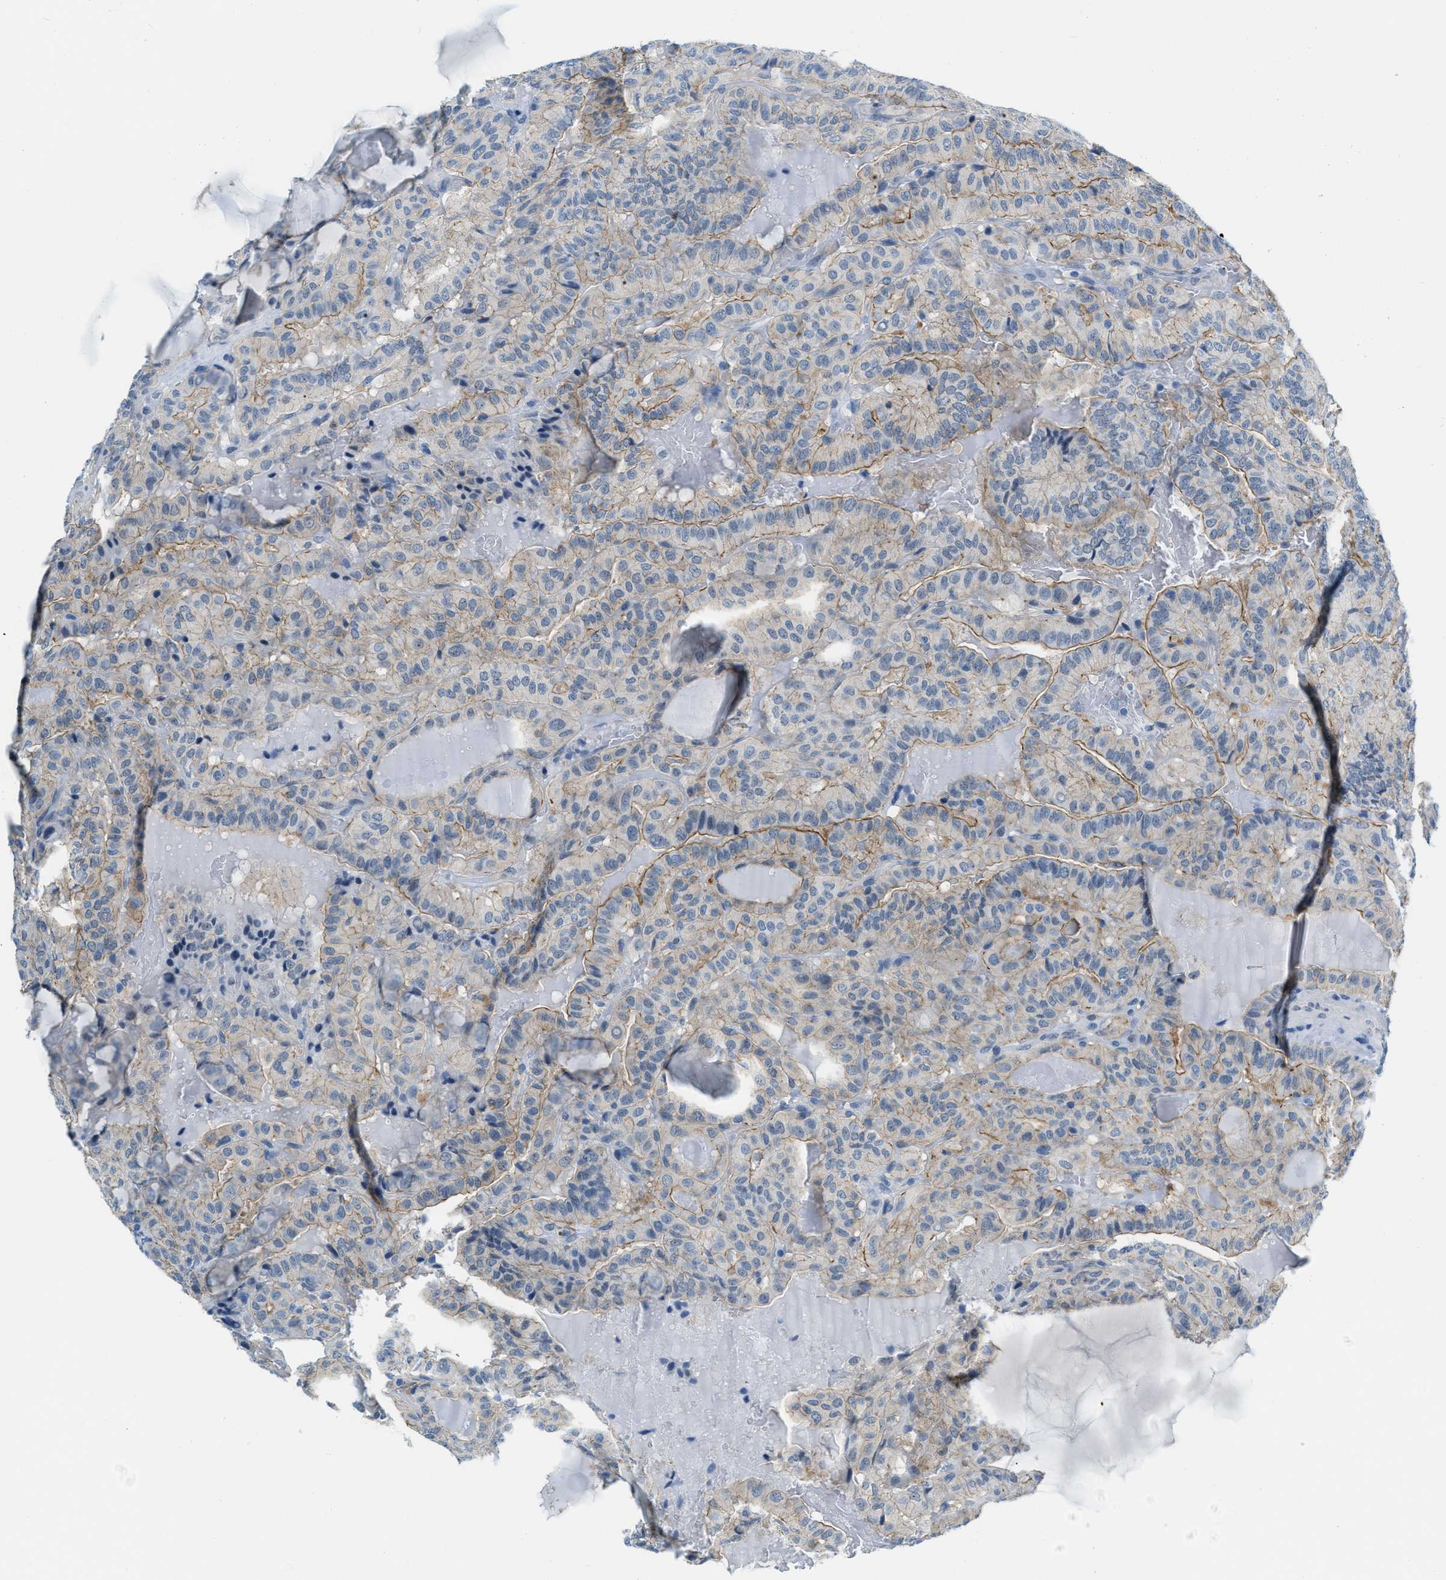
{"staining": {"intensity": "weak", "quantity": ">75%", "location": "cytoplasmic/membranous"}, "tissue": "thyroid cancer", "cell_type": "Tumor cells", "image_type": "cancer", "snomed": [{"axis": "morphology", "description": "Papillary adenocarcinoma, NOS"}, {"axis": "topography", "description": "Thyroid gland"}], "caption": "A brown stain highlights weak cytoplasmic/membranous staining of a protein in thyroid cancer (papillary adenocarcinoma) tumor cells.", "gene": "PHRF1", "patient": {"sex": "male", "age": 77}}